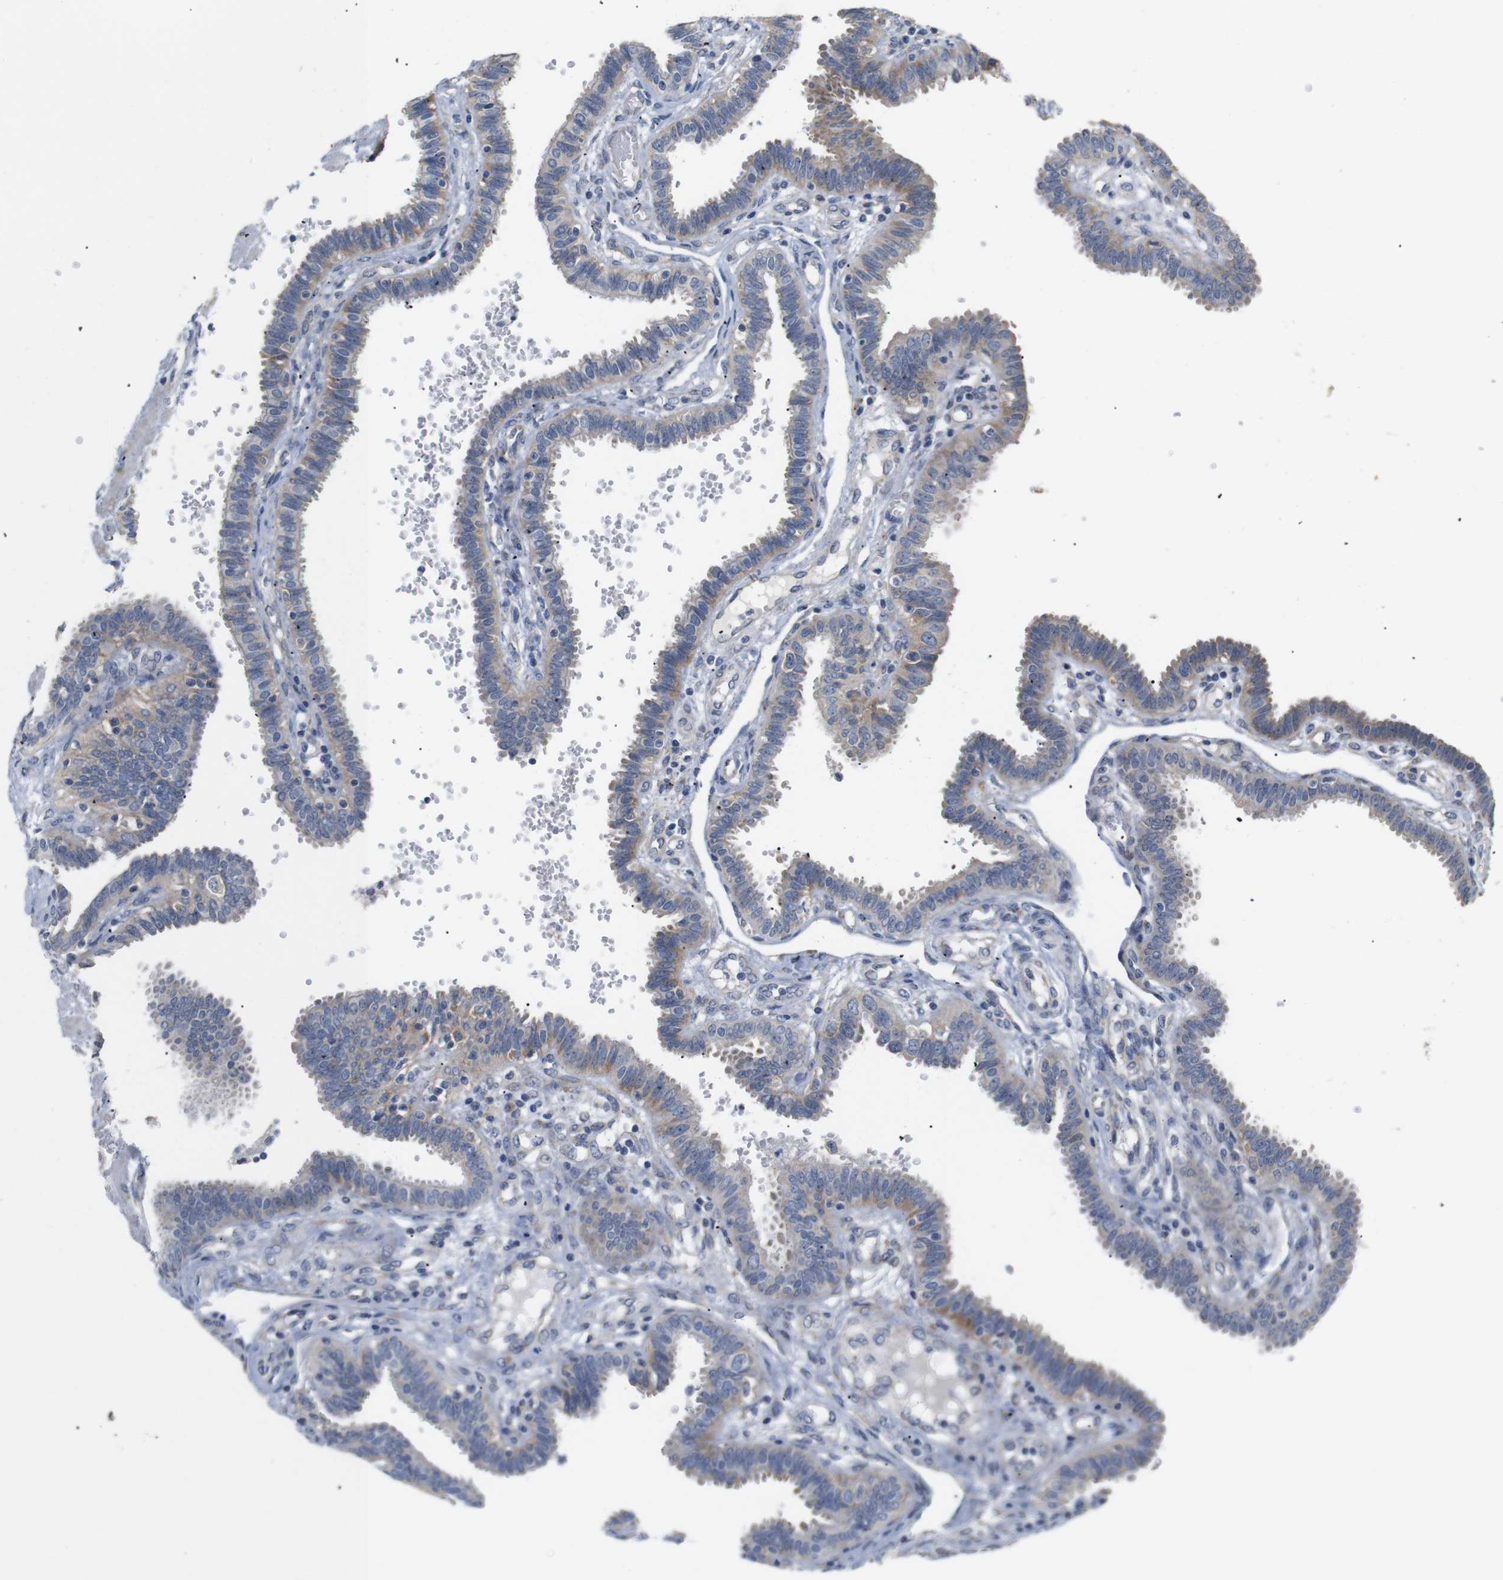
{"staining": {"intensity": "moderate", "quantity": ">75%", "location": "cytoplasmic/membranous"}, "tissue": "fallopian tube", "cell_type": "Glandular cells", "image_type": "normal", "snomed": [{"axis": "morphology", "description": "Normal tissue, NOS"}, {"axis": "topography", "description": "Fallopian tube"}], "caption": "A high-resolution photomicrograph shows immunohistochemistry staining of benign fallopian tube, which demonstrates moderate cytoplasmic/membranous staining in approximately >75% of glandular cells. The protein of interest is shown in brown color, while the nuclei are stained blue.", "gene": "TRIM5", "patient": {"sex": "female", "age": 32}}